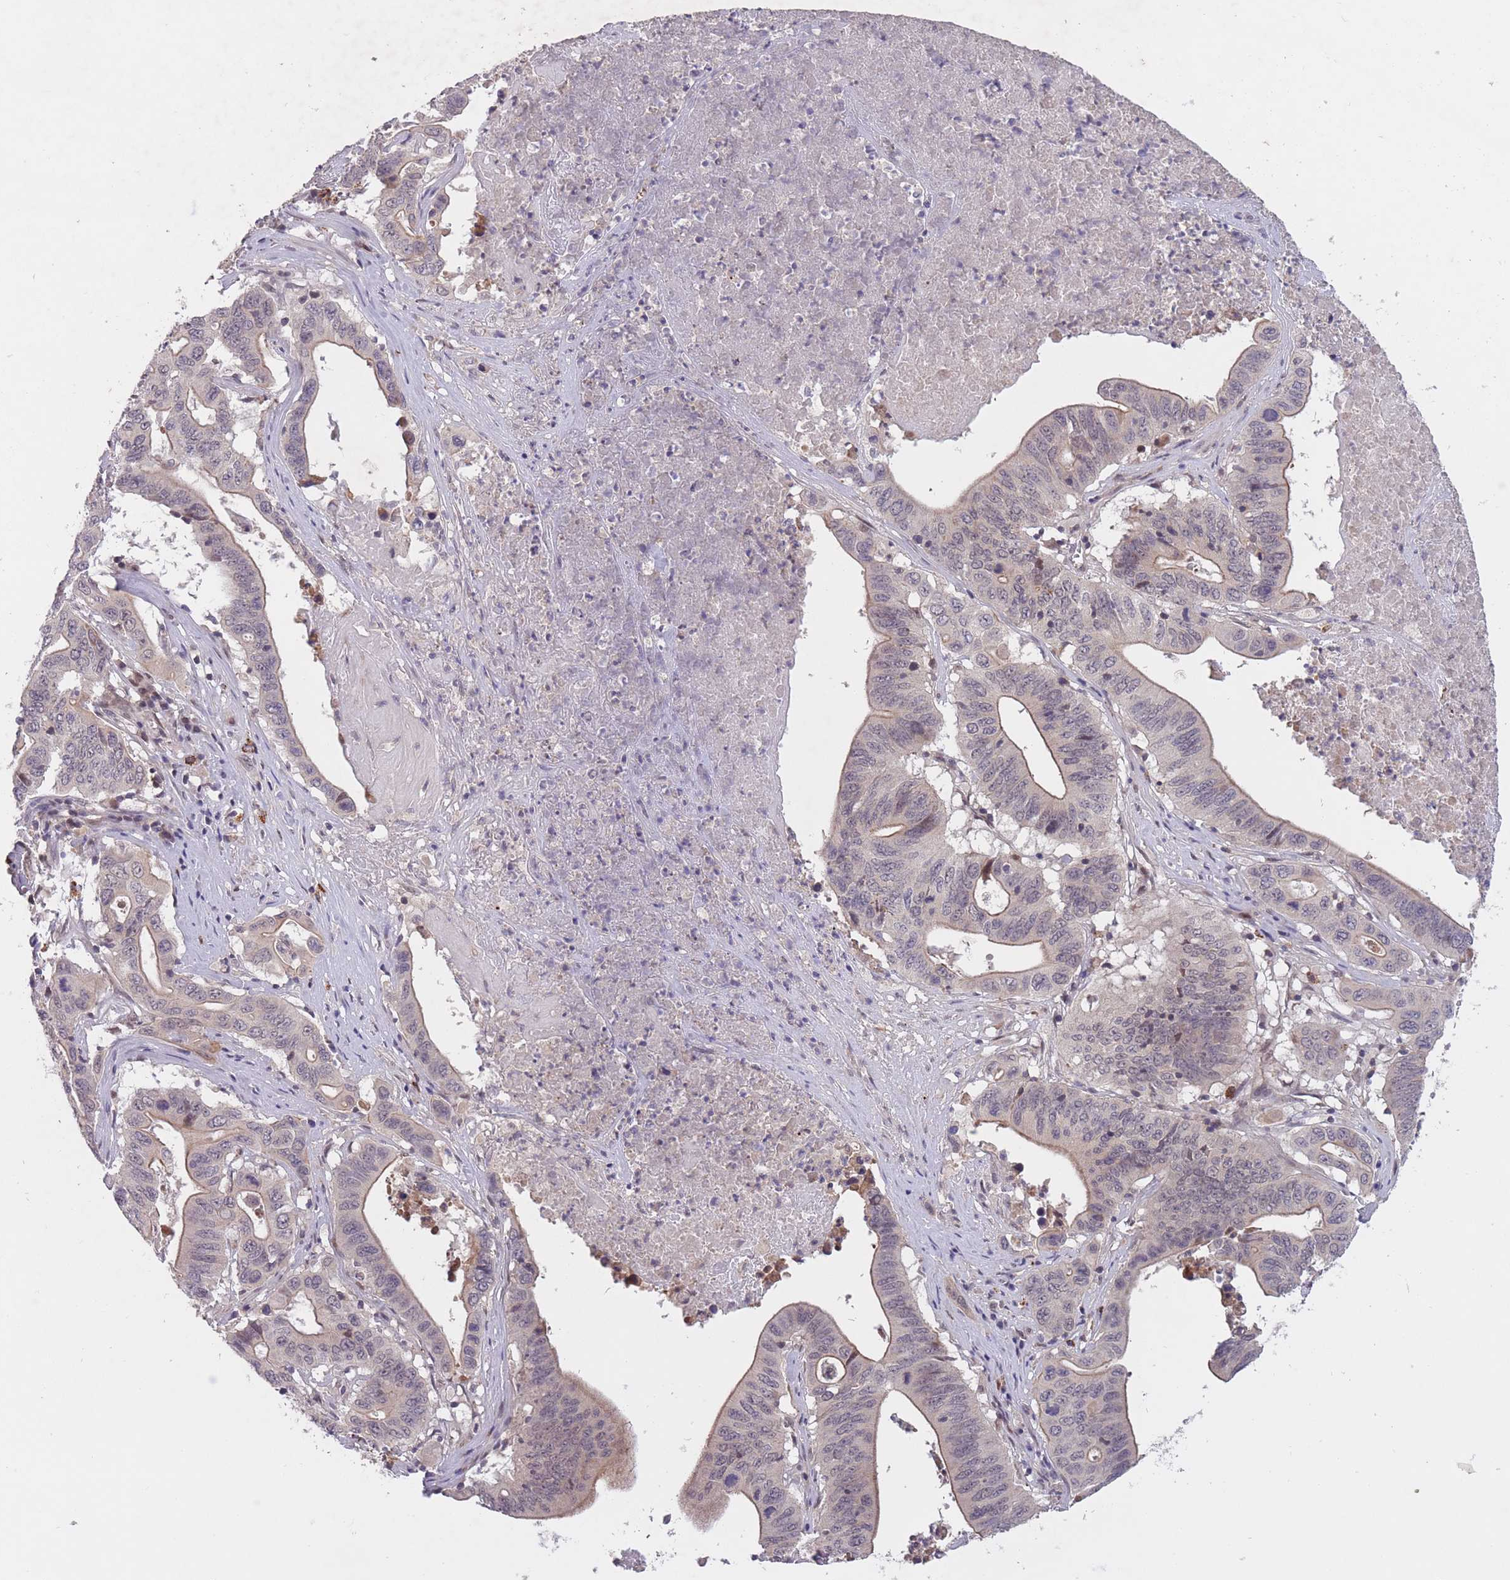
{"staining": {"intensity": "moderate", "quantity": "25%-75%", "location": "cytoplasmic/membranous"}, "tissue": "lung cancer", "cell_type": "Tumor cells", "image_type": "cancer", "snomed": [{"axis": "morphology", "description": "Adenocarcinoma, NOS"}, {"axis": "topography", "description": "Lung"}], "caption": "Lung cancer stained with a protein marker reveals moderate staining in tumor cells.", "gene": "SECTM1", "patient": {"sex": "female", "age": 60}}